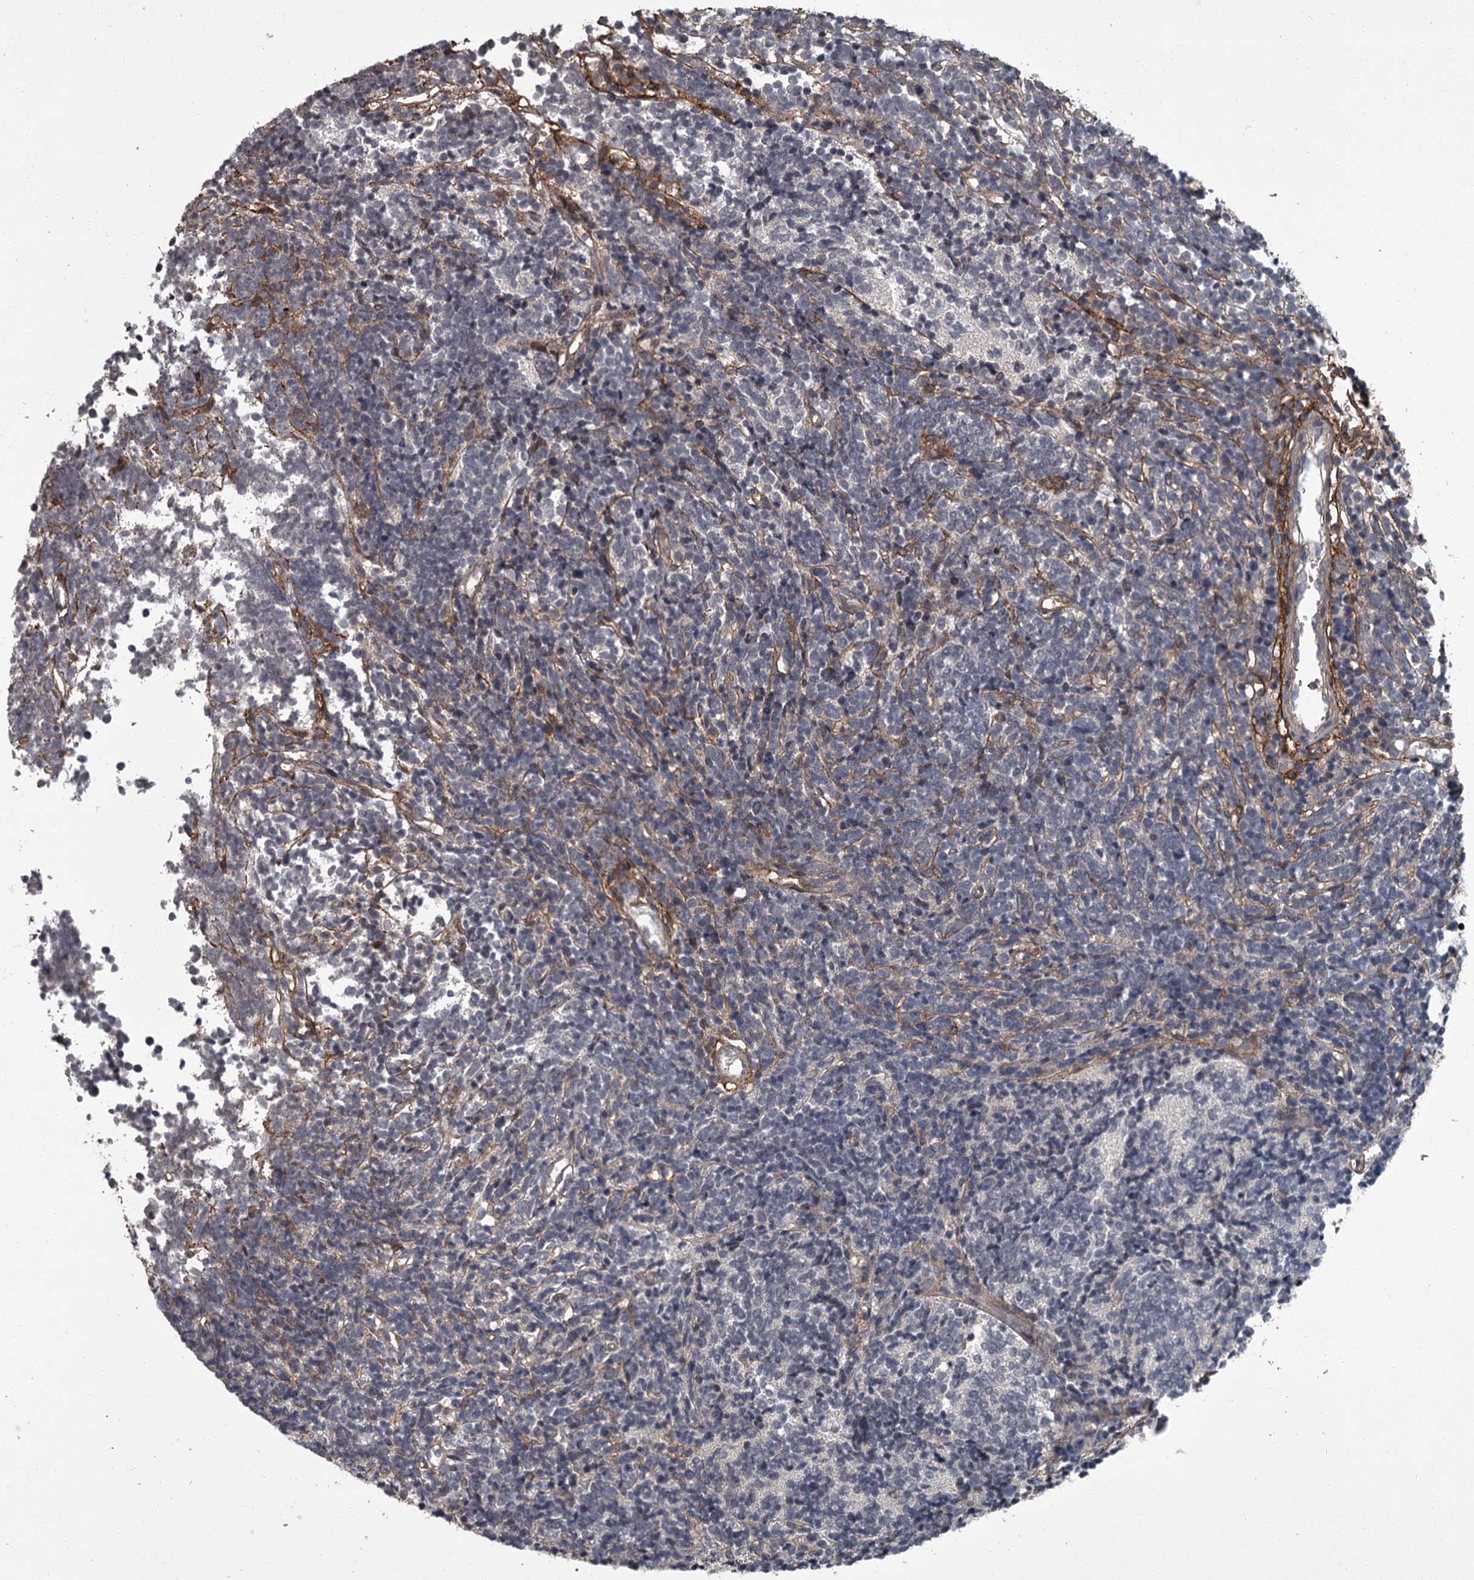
{"staining": {"intensity": "negative", "quantity": "none", "location": "none"}, "tissue": "glioma", "cell_type": "Tumor cells", "image_type": "cancer", "snomed": [{"axis": "morphology", "description": "Glioma, malignant, Low grade"}, {"axis": "topography", "description": "Brain"}], "caption": "Protein analysis of malignant glioma (low-grade) demonstrates no significant staining in tumor cells.", "gene": "FLVCR2", "patient": {"sex": "female", "age": 1}}